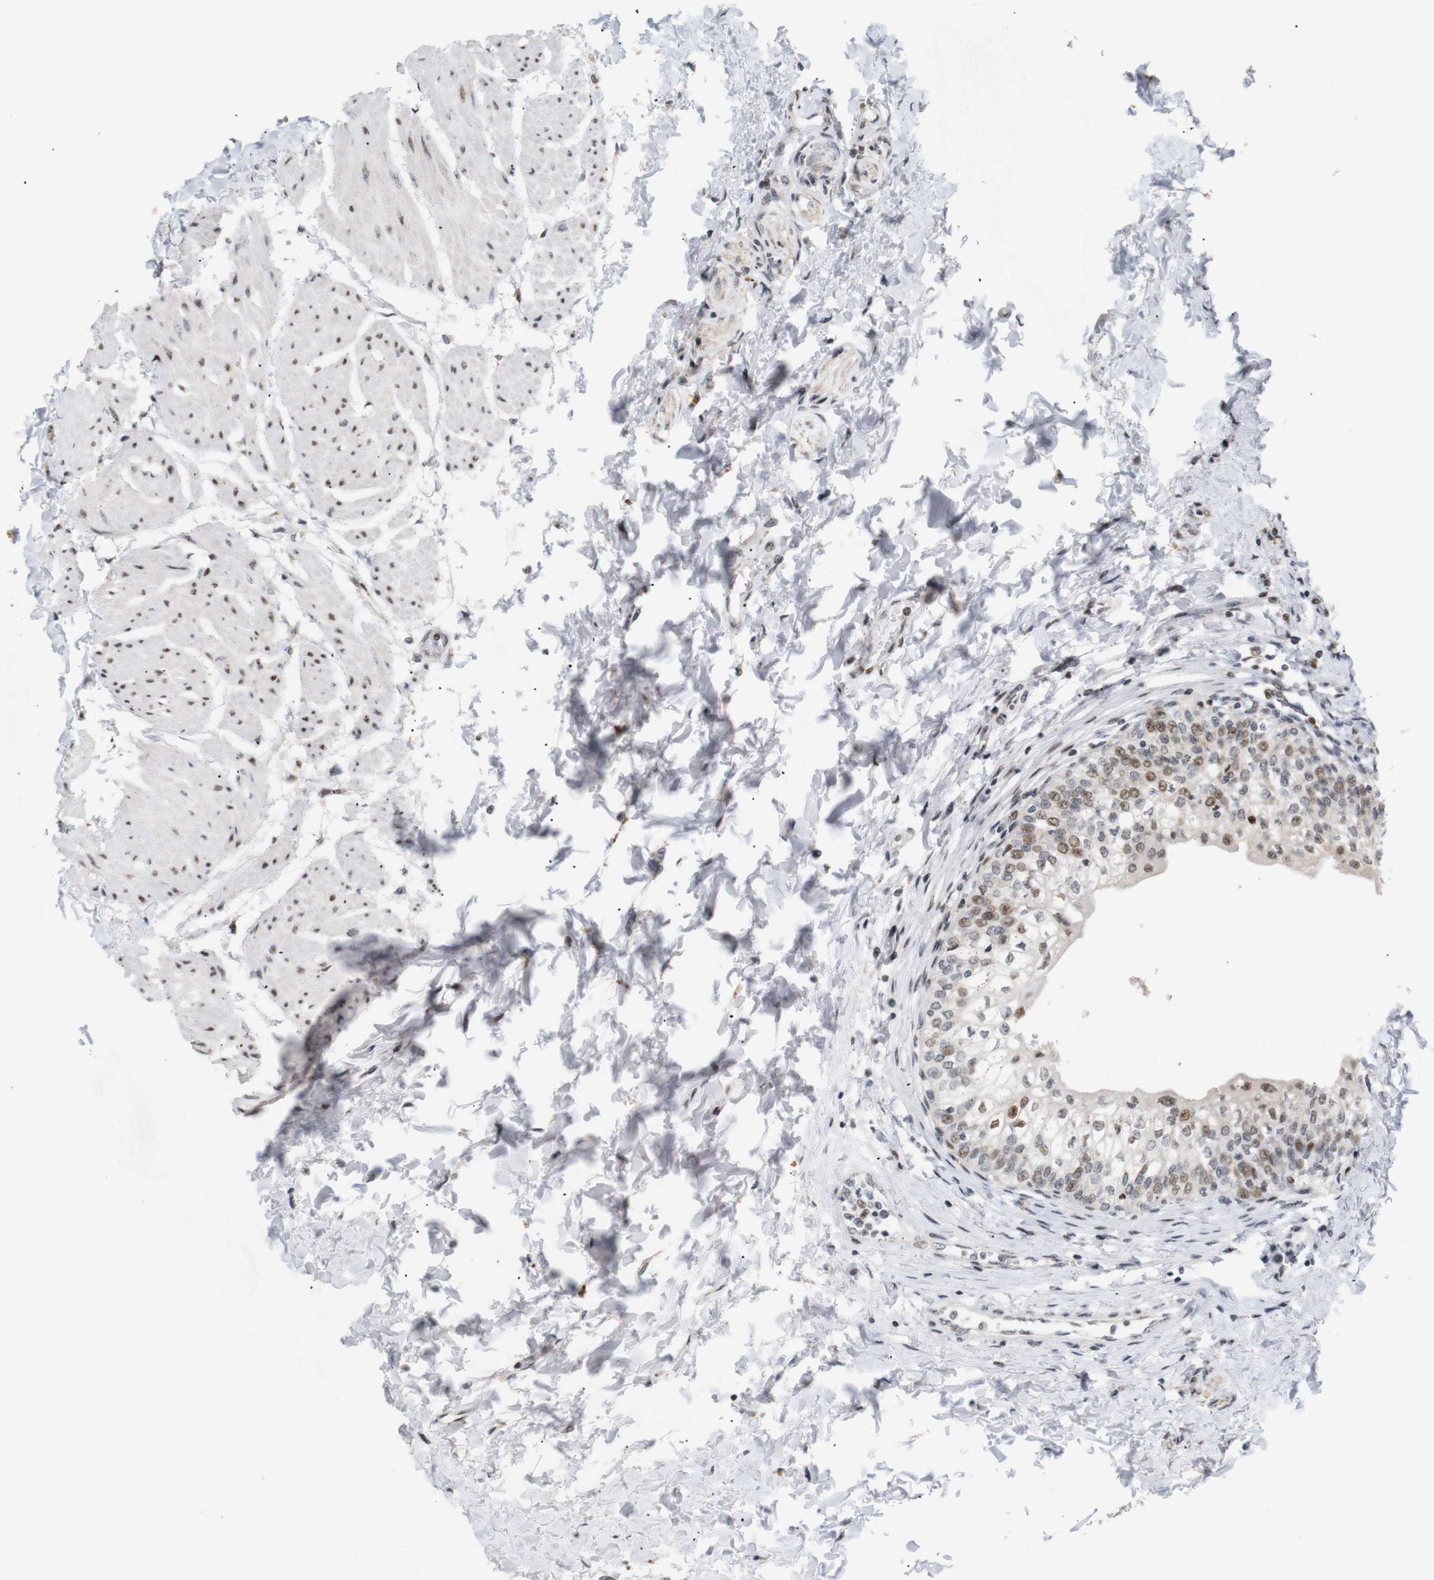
{"staining": {"intensity": "strong", "quantity": ">75%", "location": "cytoplasmic/membranous,nuclear"}, "tissue": "urinary bladder", "cell_type": "Urothelial cells", "image_type": "normal", "snomed": [{"axis": "morphology", "description": "Normal tissue, NOS"}, {"axis": "topography", "description": "Urinary bladder"}], "caption": "IHC histopathology image of benign human urinary bladder stained for a protein (brown), which shows high levels of strong cytoplasmic/membranous,nuclear staining in approximately >75% of urothelial cells.", "gene": "PYM1", "patient": {"sex": "male", "age": 55}}